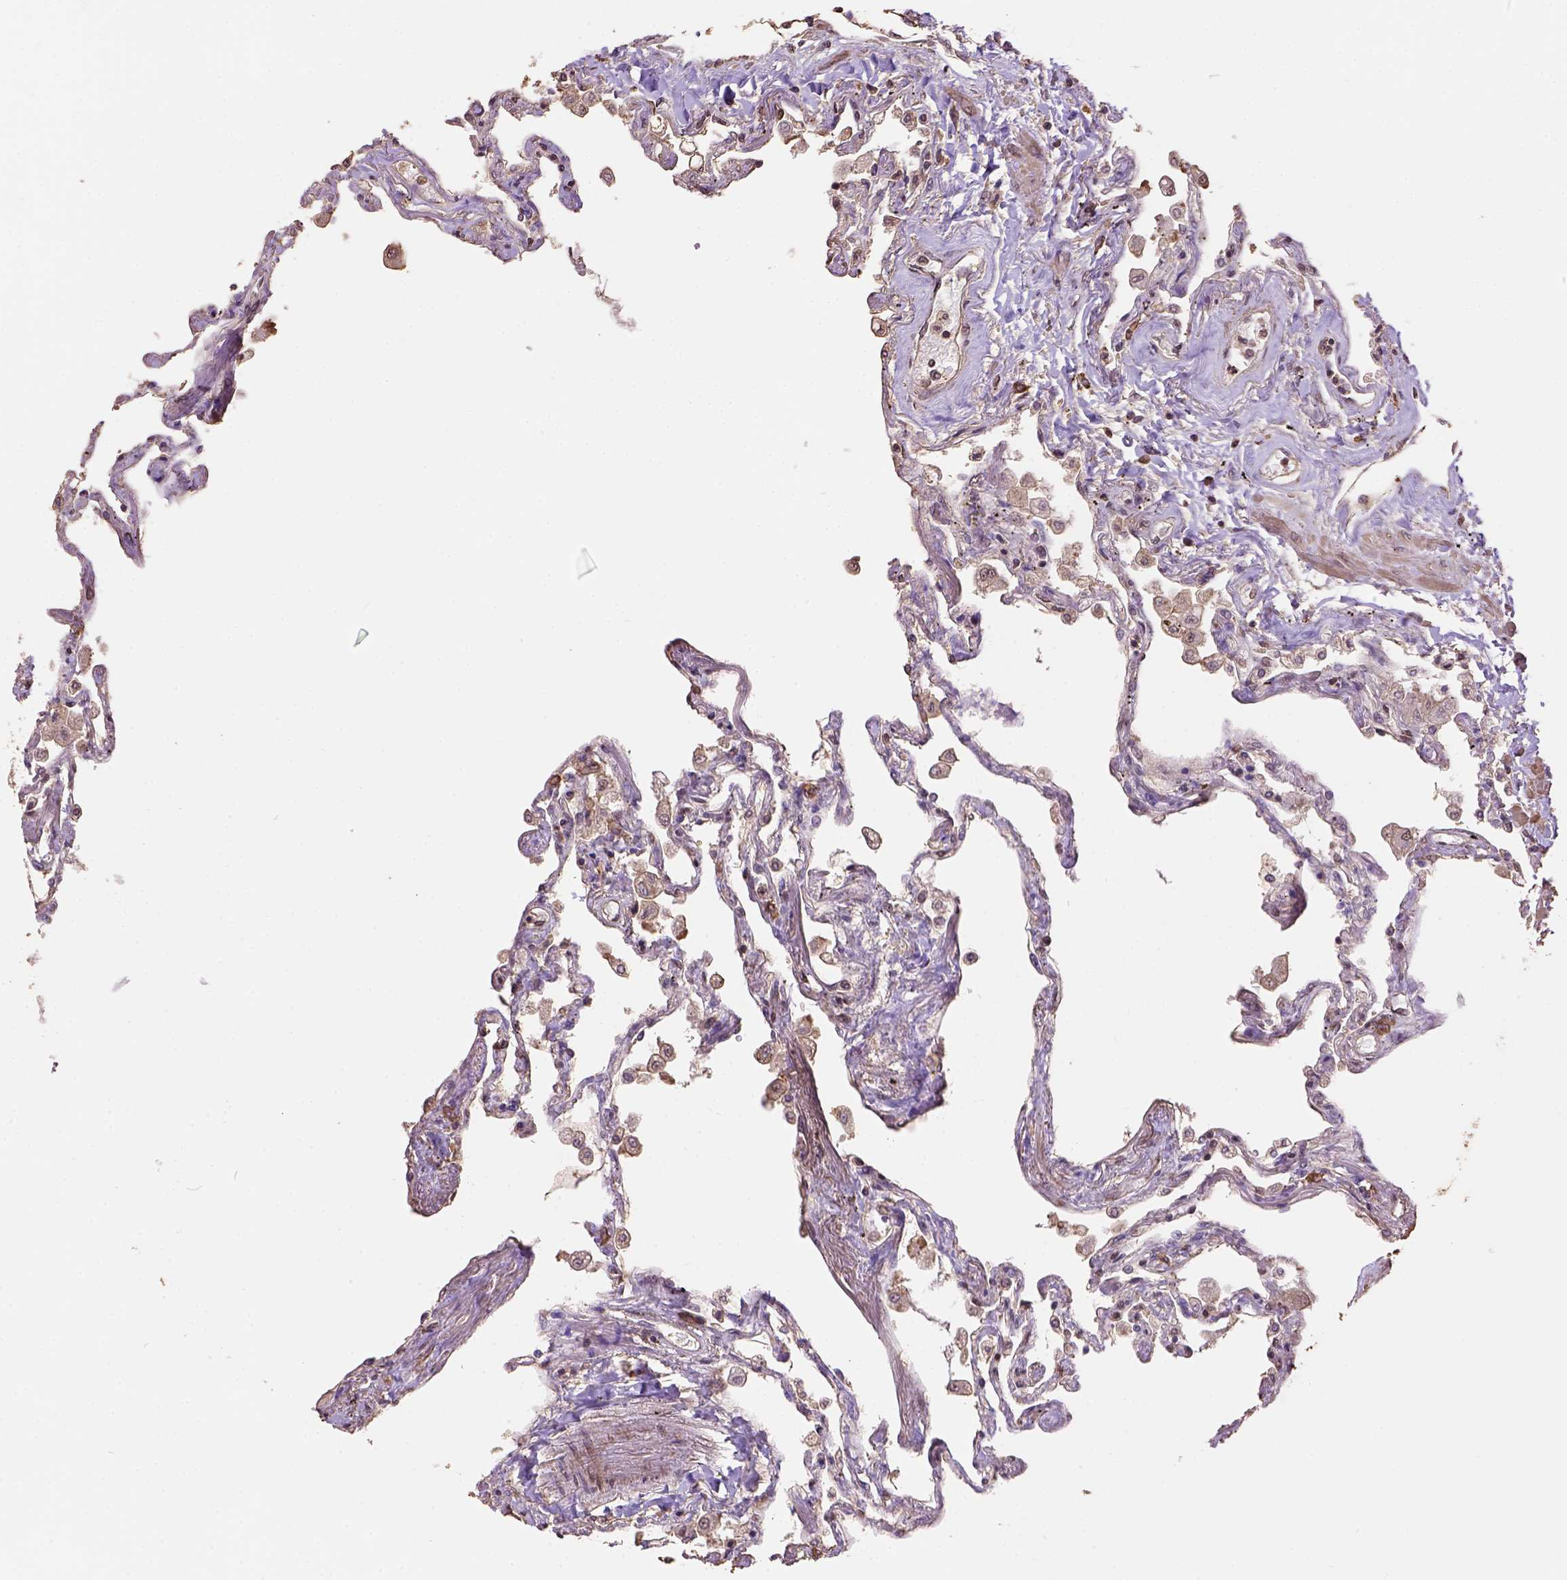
{"staining": {"intensity": "moderate", "quantity": ">75%", "location": "nuclear"}, "tissue": "lung", "cell_type": "Alveolar cells", "image_type": "normal", "snomed": [{"axis": "morphology", "description": "Normal tissue, NOS"}, {"axis": "morphology", "description": "Adenocarcinoma, NOS"}, {"axis": "topography", "description": "Cartilage tissue"}, {"axis": "topography", "description": "Lung"}], "caption": "High-magnification brightfield microscopy of normal lung stained with DAB (brown) and counterstained with hematoxylin (blue). alveolar cells exhibit moderate nuclear expression is appreciated in approximately>75% of cells.", "gene": "CSTF2T", "patient": {"sex": "female", "age": 67}}